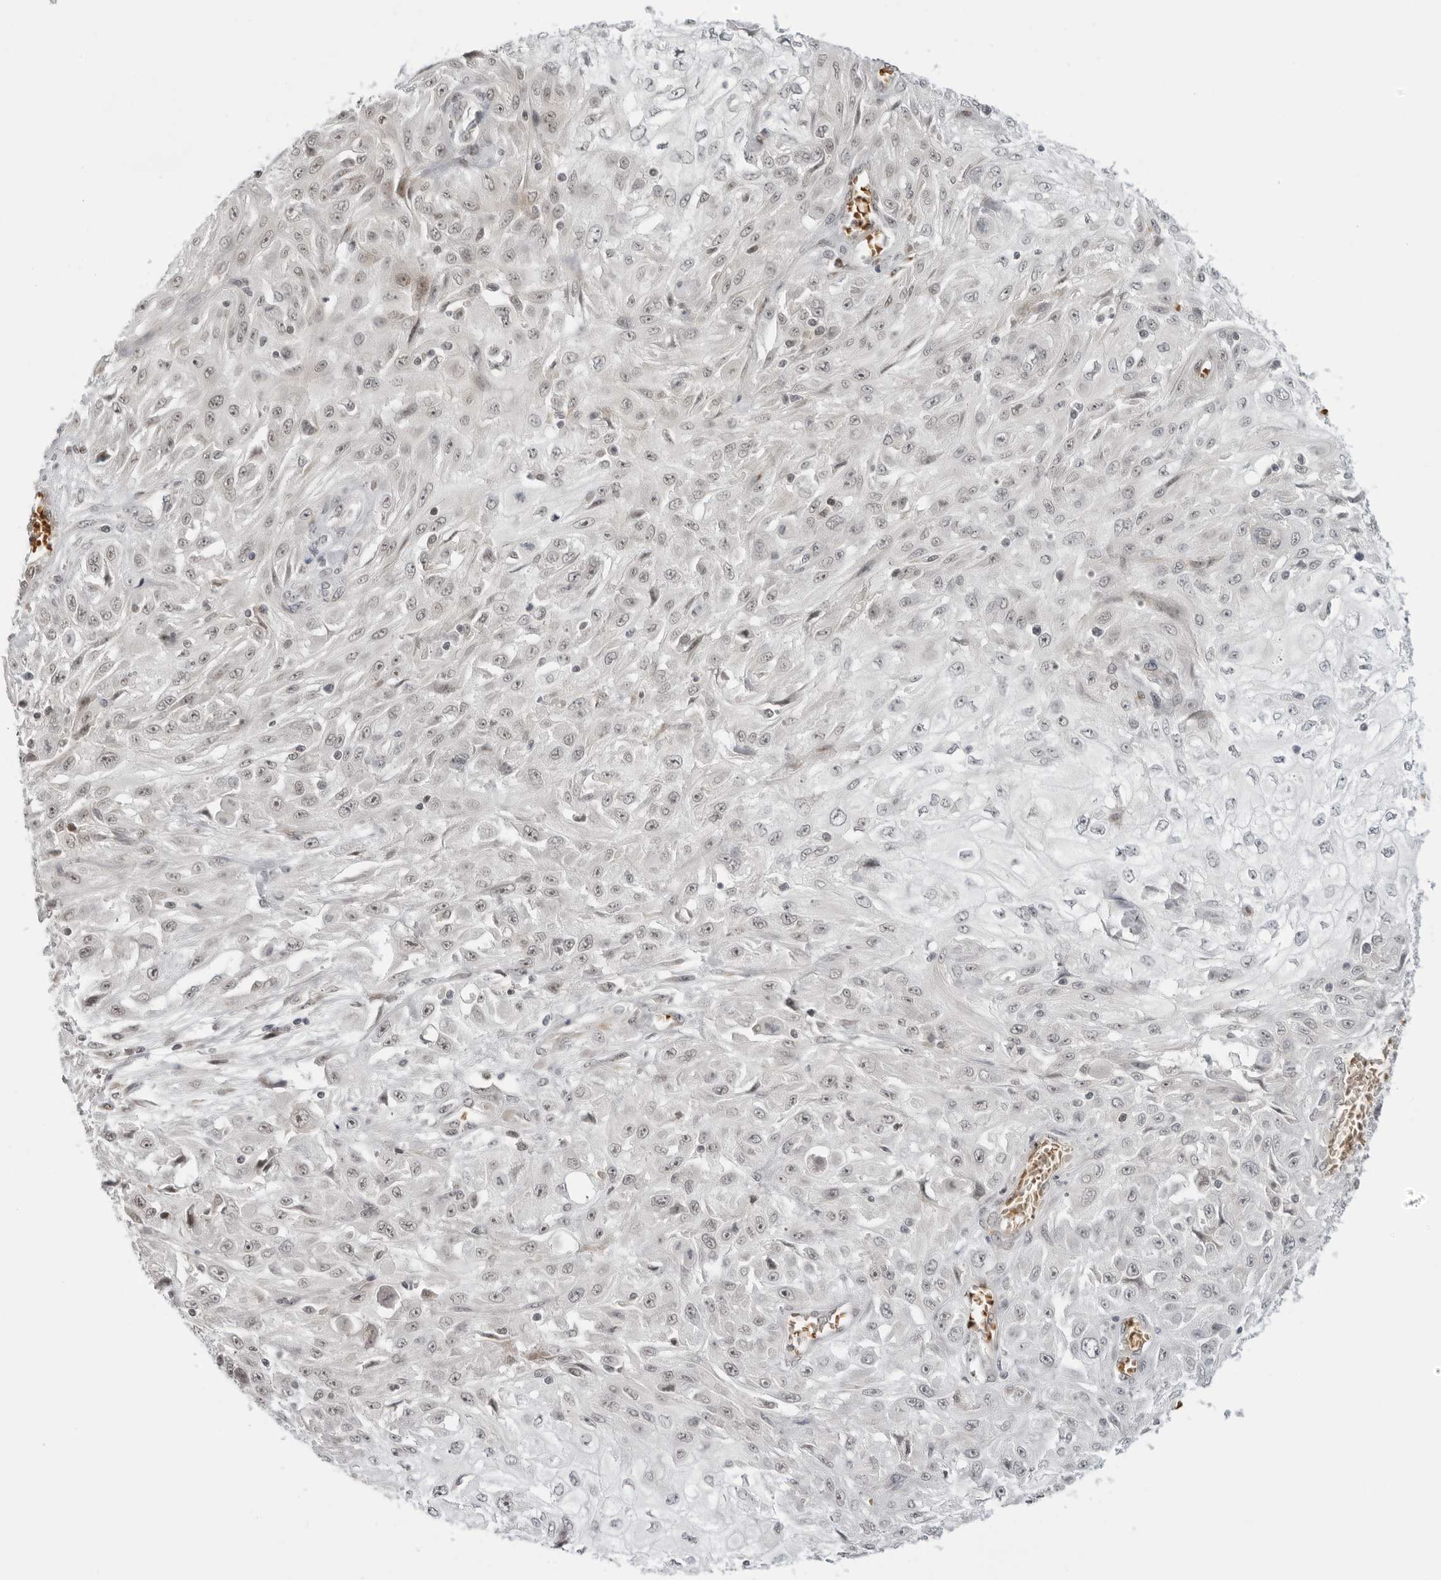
{"staining": {"intensity": "weak", "quantity": "<25%", "location": "nuclear"}, "tissue": "skin cancer", "cell_type": "Tumor cells", "image_type": "cancer", "snomed": [{"axis": "morphology", "description": "Squamous cell carcinoma, NOS"}, {"axis": "morphology", "description": "Squamous cell carcinoma, metastatic, NOS"}, {"axis": "topography", "description": "Skin"}, {"axis": "topography", "description": "Lymph node"}], "caption": "Immunohistochemical staining of skin cancer (squamous cell carcinoma) exhibits no significant expression in tumor cells.", "gene": "SUGCT", "patient": {"sex": "male", "age": 75}}